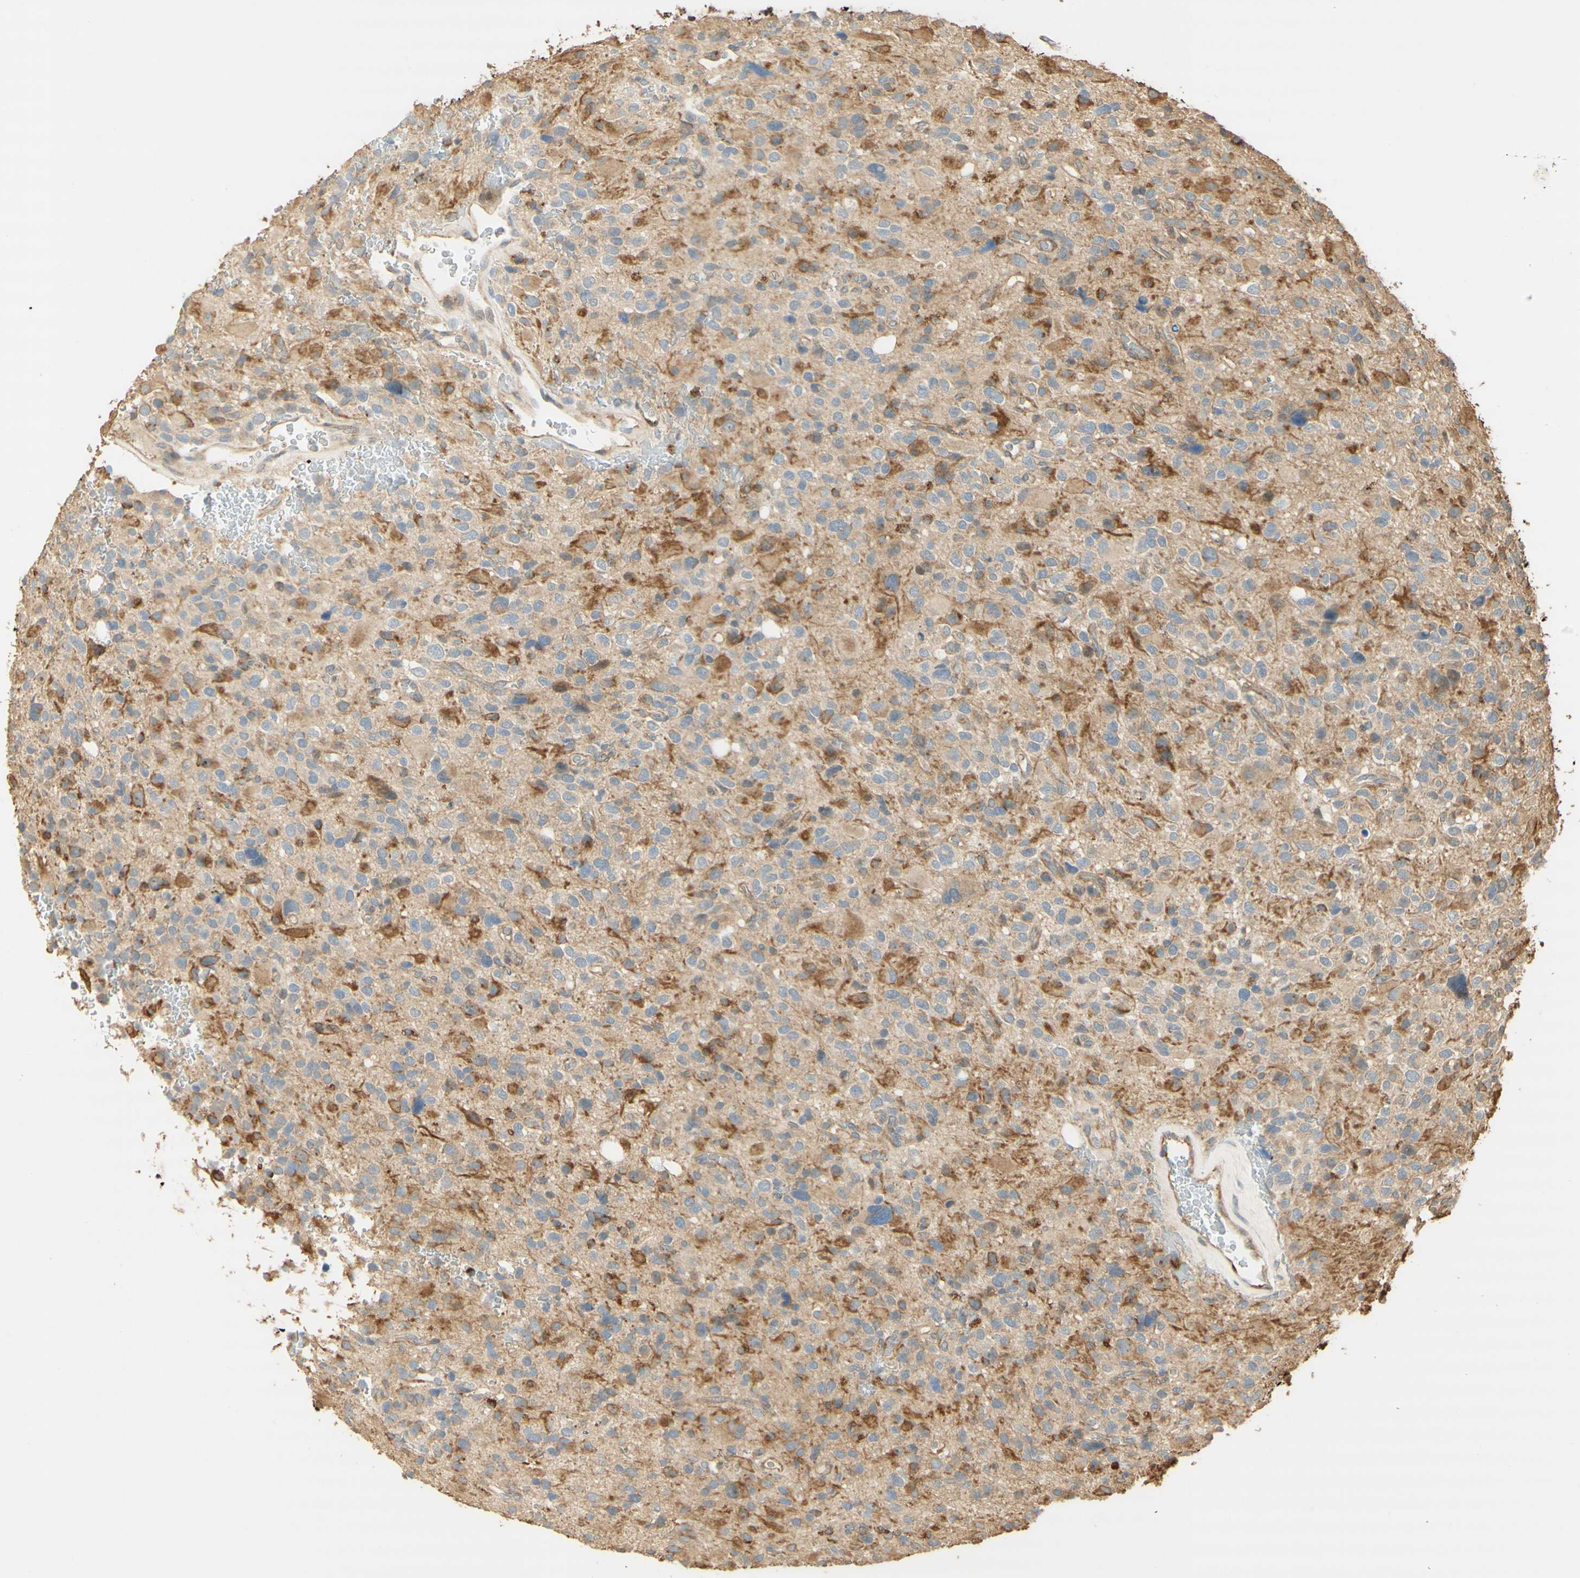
{"staining": {"intensity": "moderate", "quantity": "25%-75%", "location": "cytoplasmic/membranous"}, "tissue": "glioma", "cell_type": "Tumor cells", "image_type": "cancer", "snomed": [{"axis": "morphology", "description": "Glioma, malignant, High grade"}, {"axis": "topography", "description": "Brain"}], "caption": "Malignant glioma (high-grade) stained for a protein (brown) reveals moderate cytoplasmic/membranous positive positivity in about 25%-75% of tumor cells.", "gene": "AGER", "patient": {"sex": "male", "age": 48}}